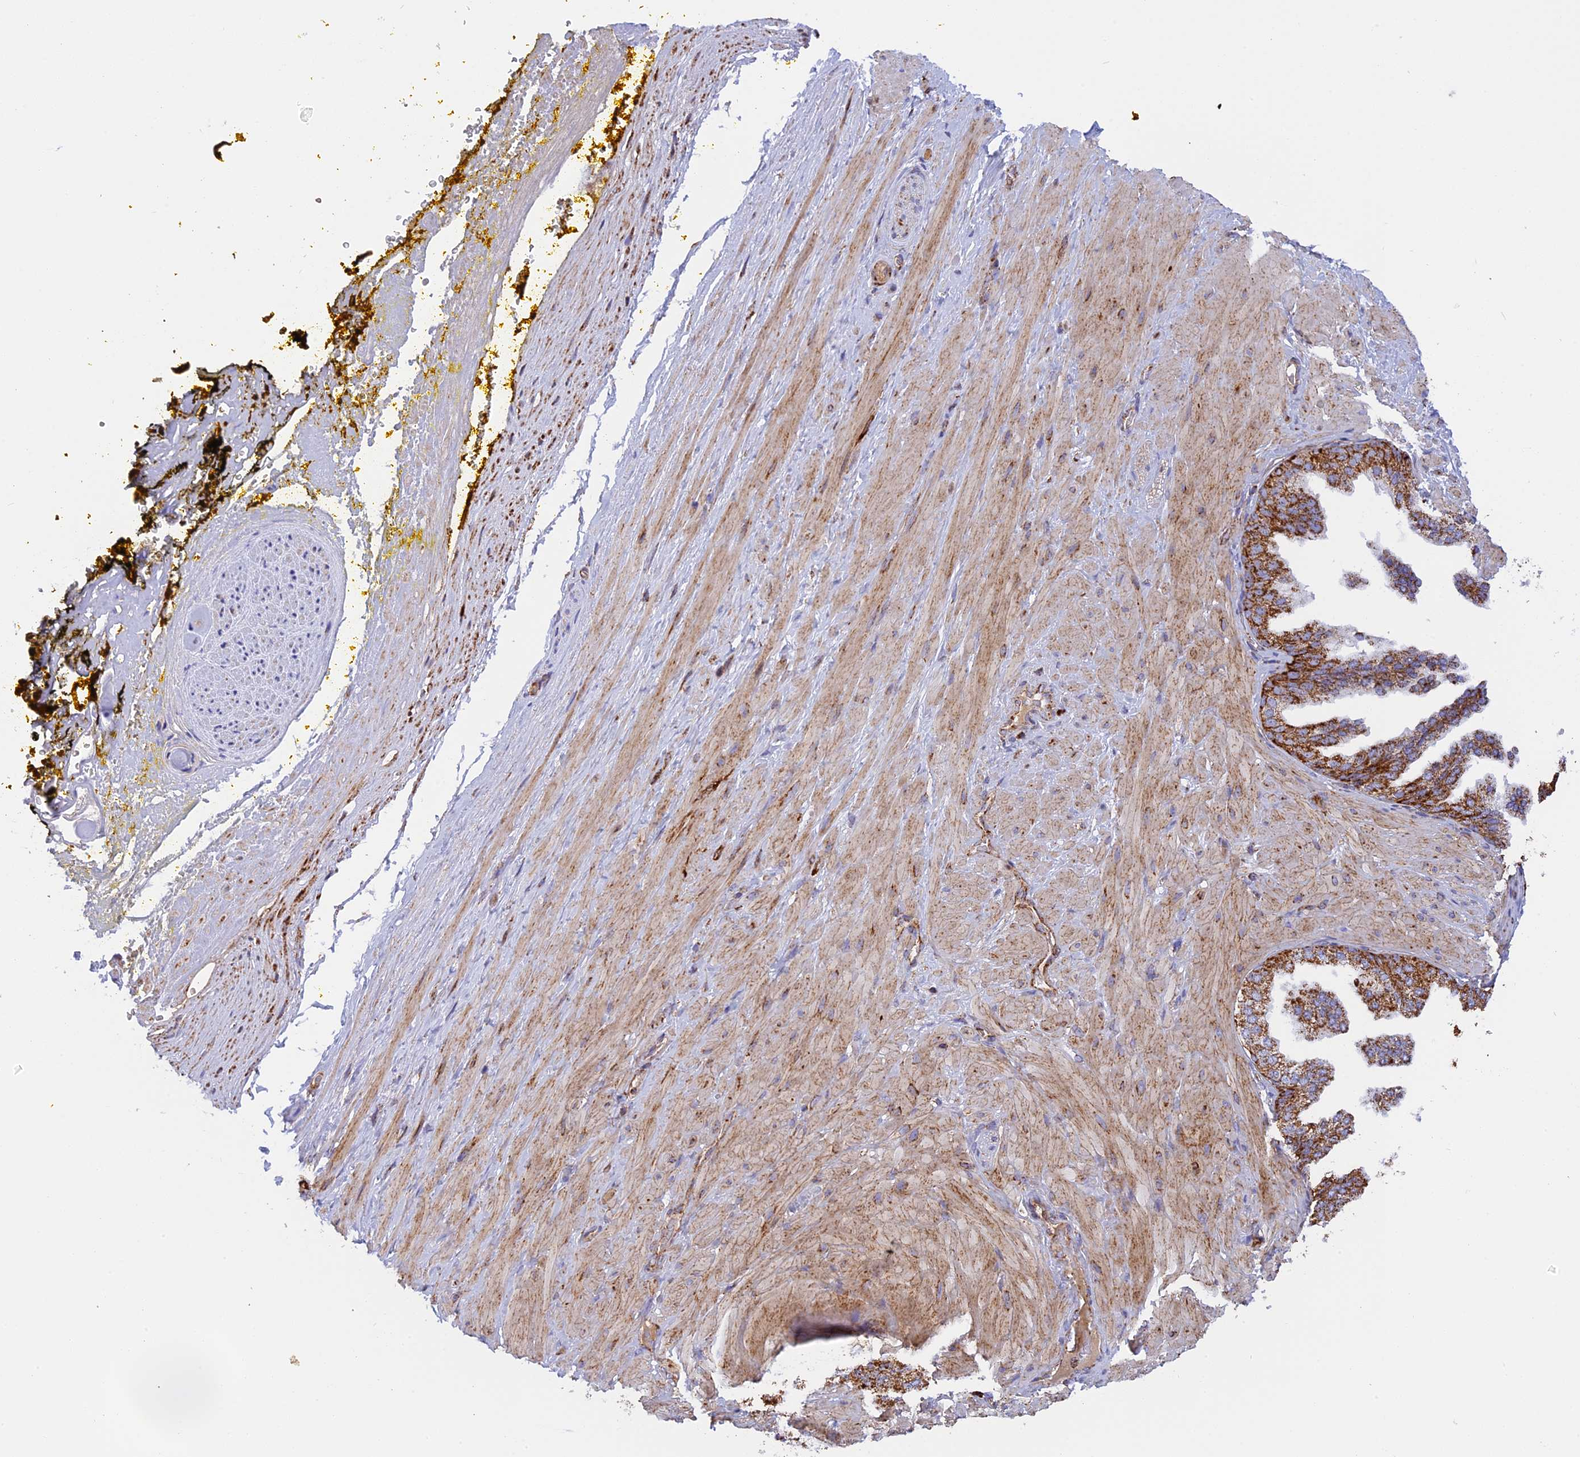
{"staining": {"intensity": "moderate", "quantity": ">75%", "location": "cytoplasmic/membranous"}, "tissue": "adipose tissue", "cell_type": "Adipocytes", "image_type": "normal", "snomed": [{"axis": "morphology", "description": "Normal tissue, NOS"}, {"axis": "morphology", "description": "Adenocarcinoma, Low grade"}, {"axis": "topography", "description": "Prostate"}, {"axis": "topography", "description": "Peripheral nerve tissue"}], "caption": "Immunohistochemistry micrograph of unremarkable adipose tissue: adipose tissue stained using immunohistochemistry demonstrates medium levels of moderate protein expression localized specifically in the cytoplasmic/membranous of adipocytes, appearing as a cytoplasmic/membranous brown color.", "gene": "UQCRB", "patient": {"sex": "male", "age": 63}}